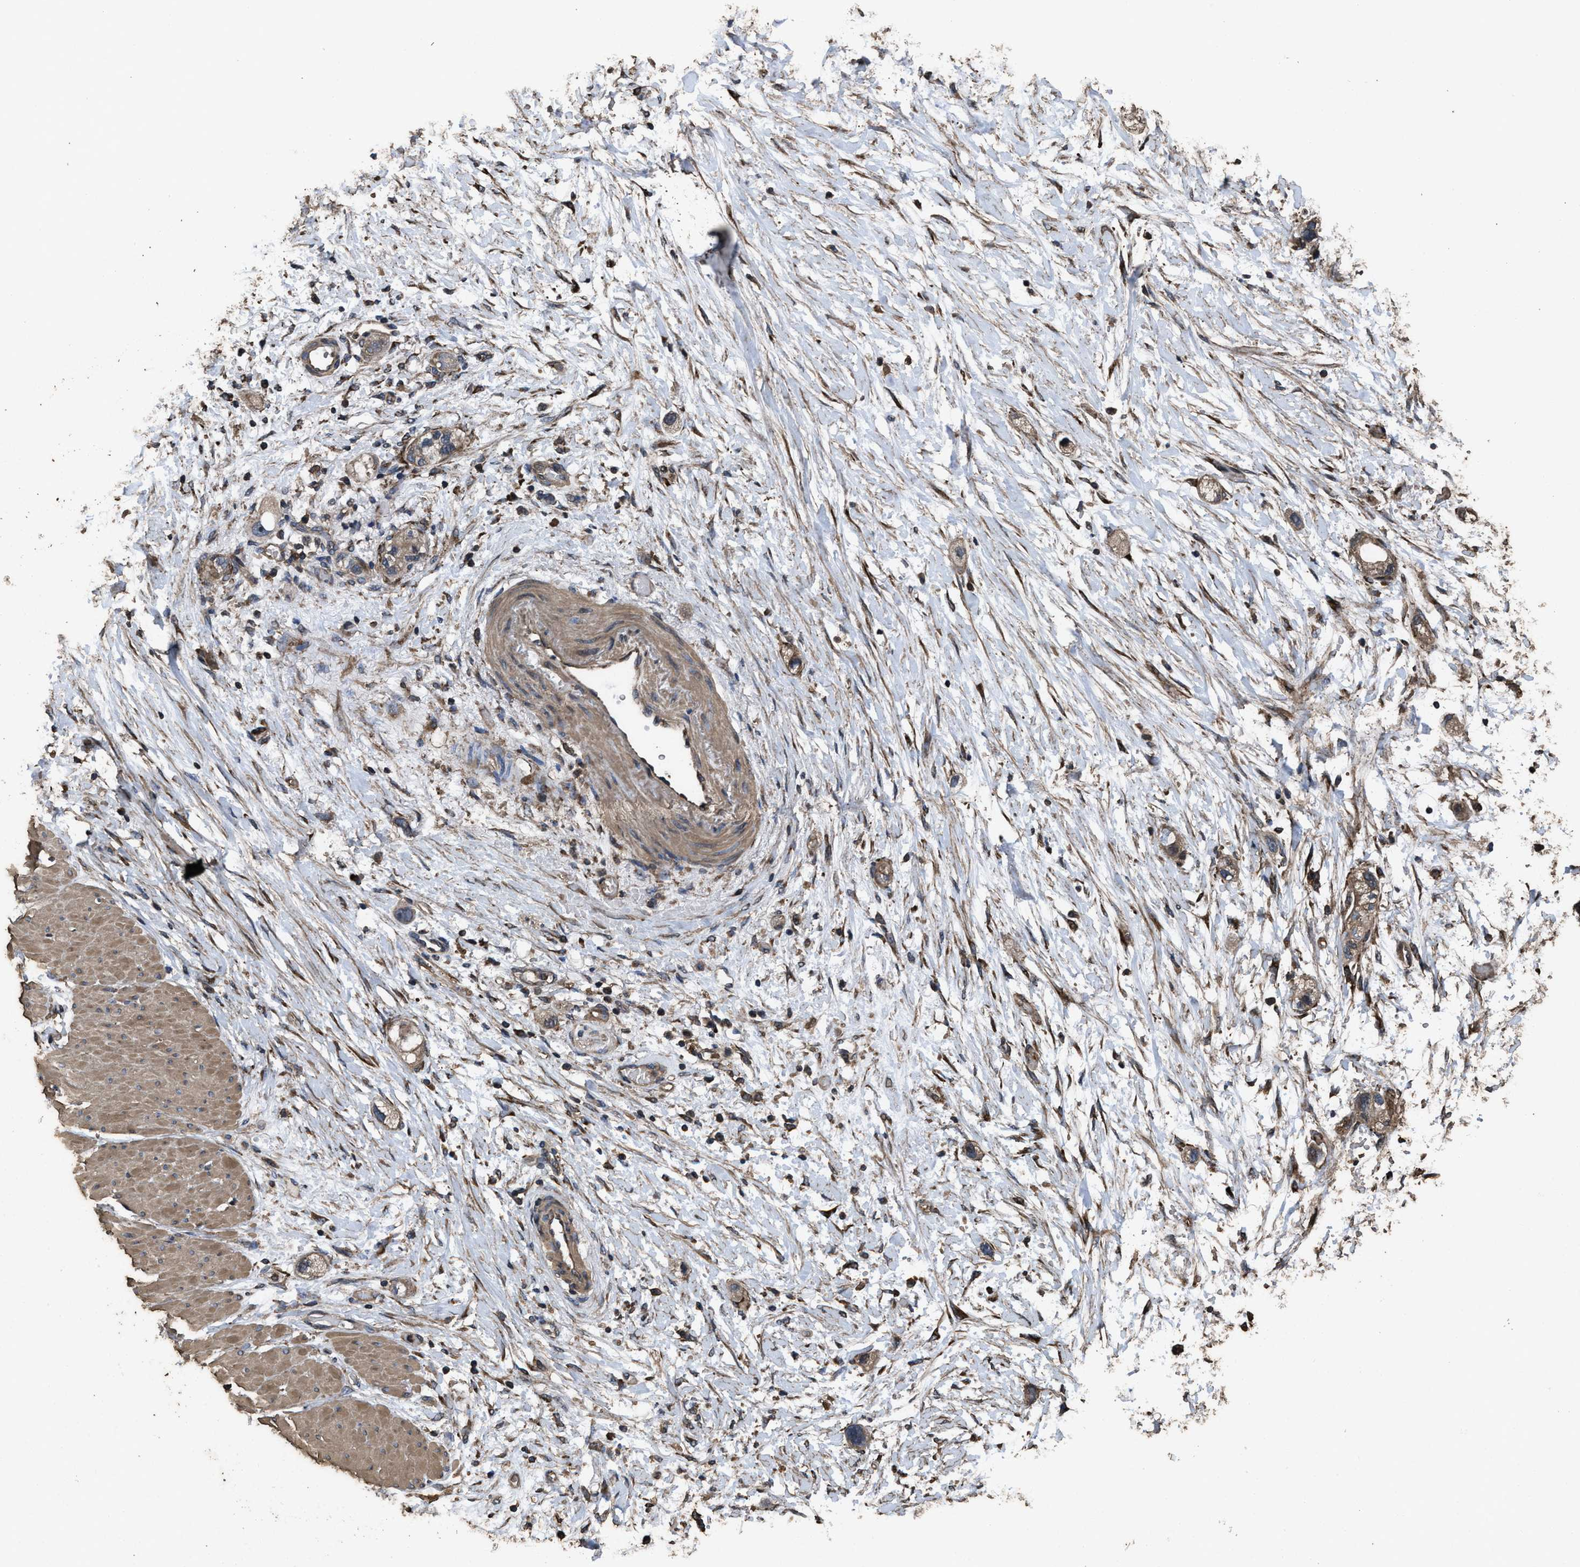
{"staining": {"intensity": "moderate", "quantity": ">75%", "location": "cytoplasmic/membranous"}, "tissue": "stomach cancer", "cell_type": "Tumor cells", "image_type": "cancer", "snomed": [{"axis": "morphology", "description": "Adenocarcinoma, NOS"}, {"axis": "topography", "description": "Stomach"}, {"axis": "topography", "description": "Stomach, lower"}], "caption": "Immunohistochemical staining of human adenocarcinoma (stomach) exhibits moderate cytoplasmic/membranous protein positivity in approximately >75% of tumor cells. (Brightfield microscopy of DAB IHC at high magnification).", "gene": "ZMYND19", "patient": {"sex": "female", "age": 48}}